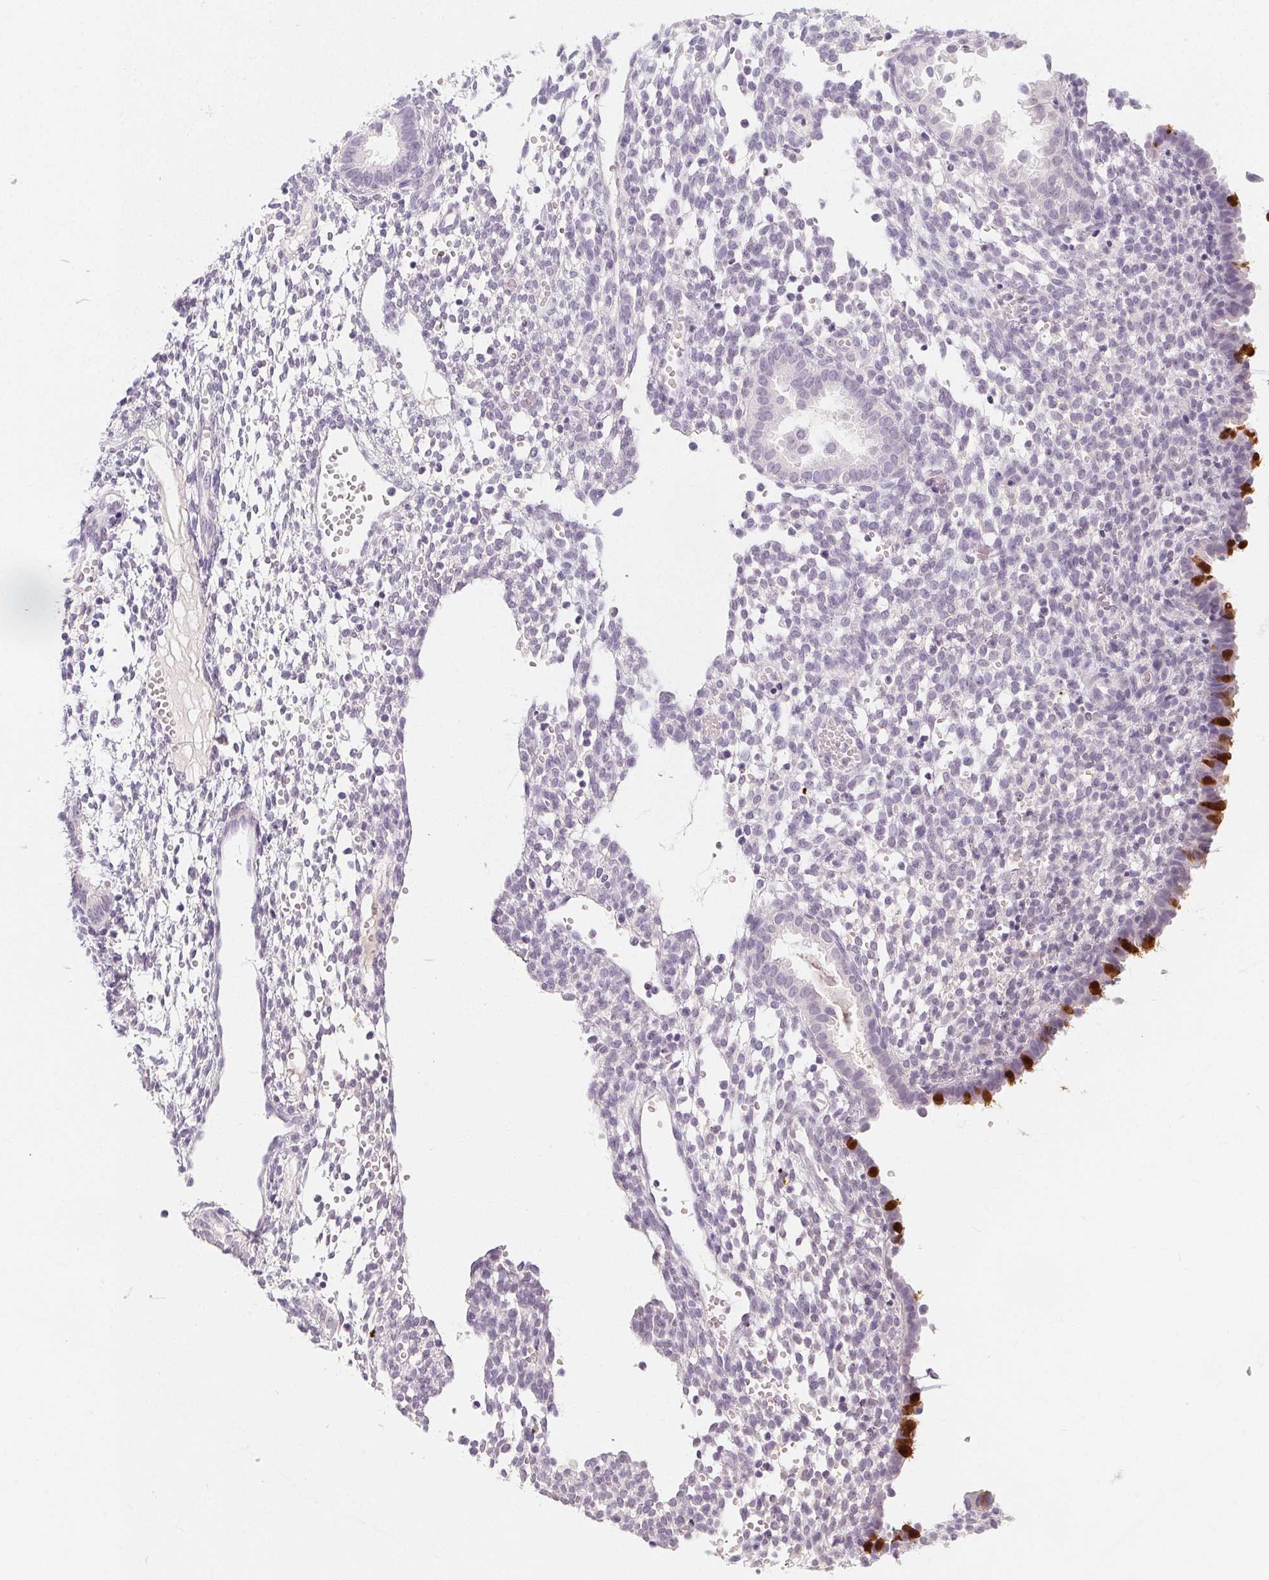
{"staining": {"intensity": "negative", "quantity": "none", "location": "none"}, "tissue": "endometrium", "cell_type": "Cells in endometrial stroma", "image_type": "normal", "snomed": [{"axis": "morphology", "description": "Normal tissue, NOS"}, {"axis": "topography", "description": "Endometrium"}], "caption": "The histopathology image reveals no staining of cells in endometrial stroma in benign endometrium.", "gene": "DBX2", "patient": {"sex": "female", "age": 36}}